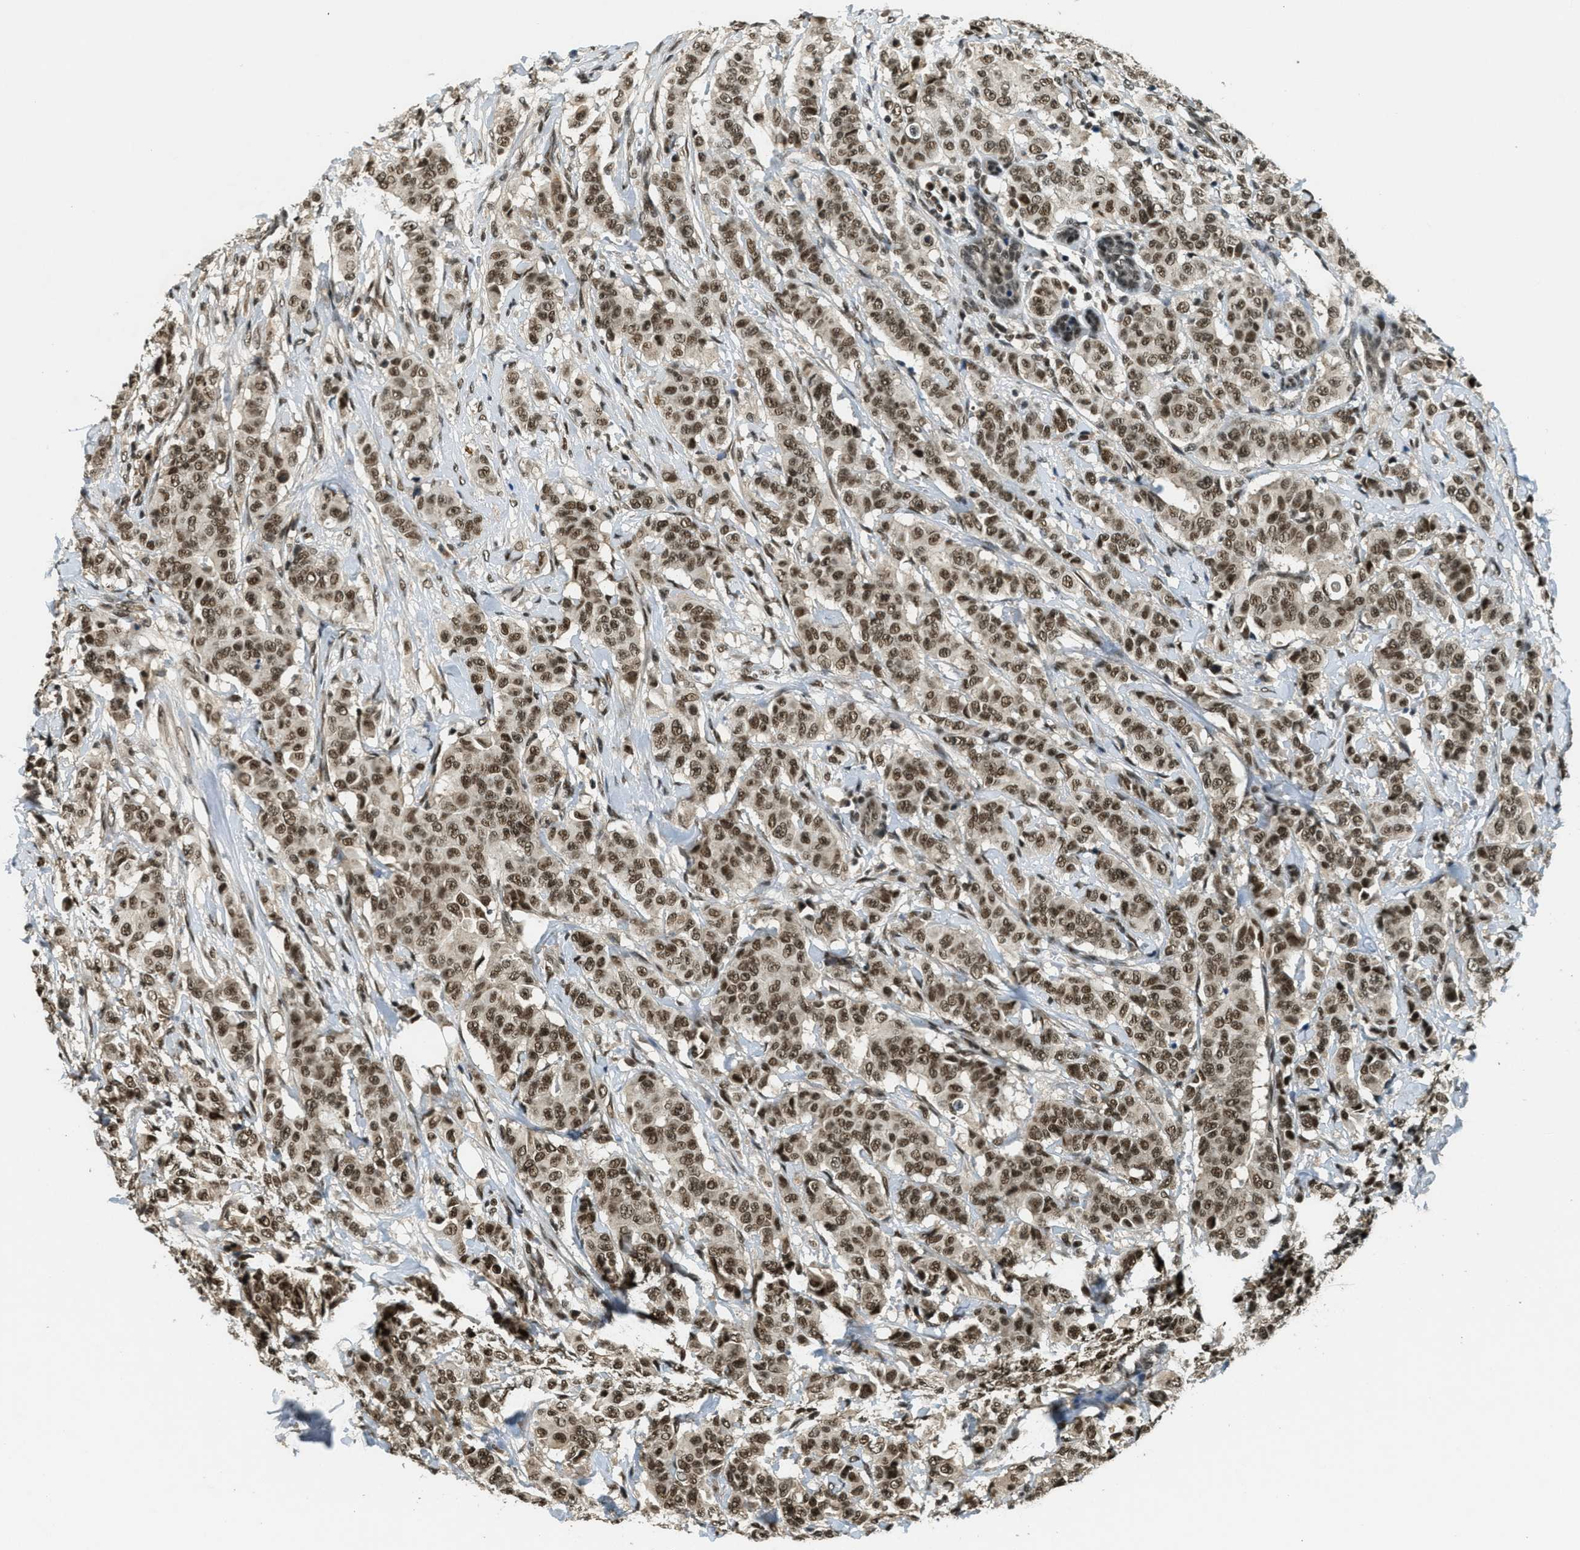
{"staining": {"intensity": "strong", "quantity": ">75%", "location": "nuclear"}, "tissue": "breast cancer", "cell_type": "Tumor cells", "image_type": "cancer", "snomed": [{"axis": "morphology", "description": "Normal tissue, NOS"}, {"axis": "morphology", "description": "Duct carcinoma"}, {"axis": "topography", "description": "Breast"}], "caption": "This image displays IHC staining of human breast cancer, with high strong nuclear positivity in about >75% of tumor cells.", "gene": "ZNF148", "patient": {"sex": "female", "age": 40}}